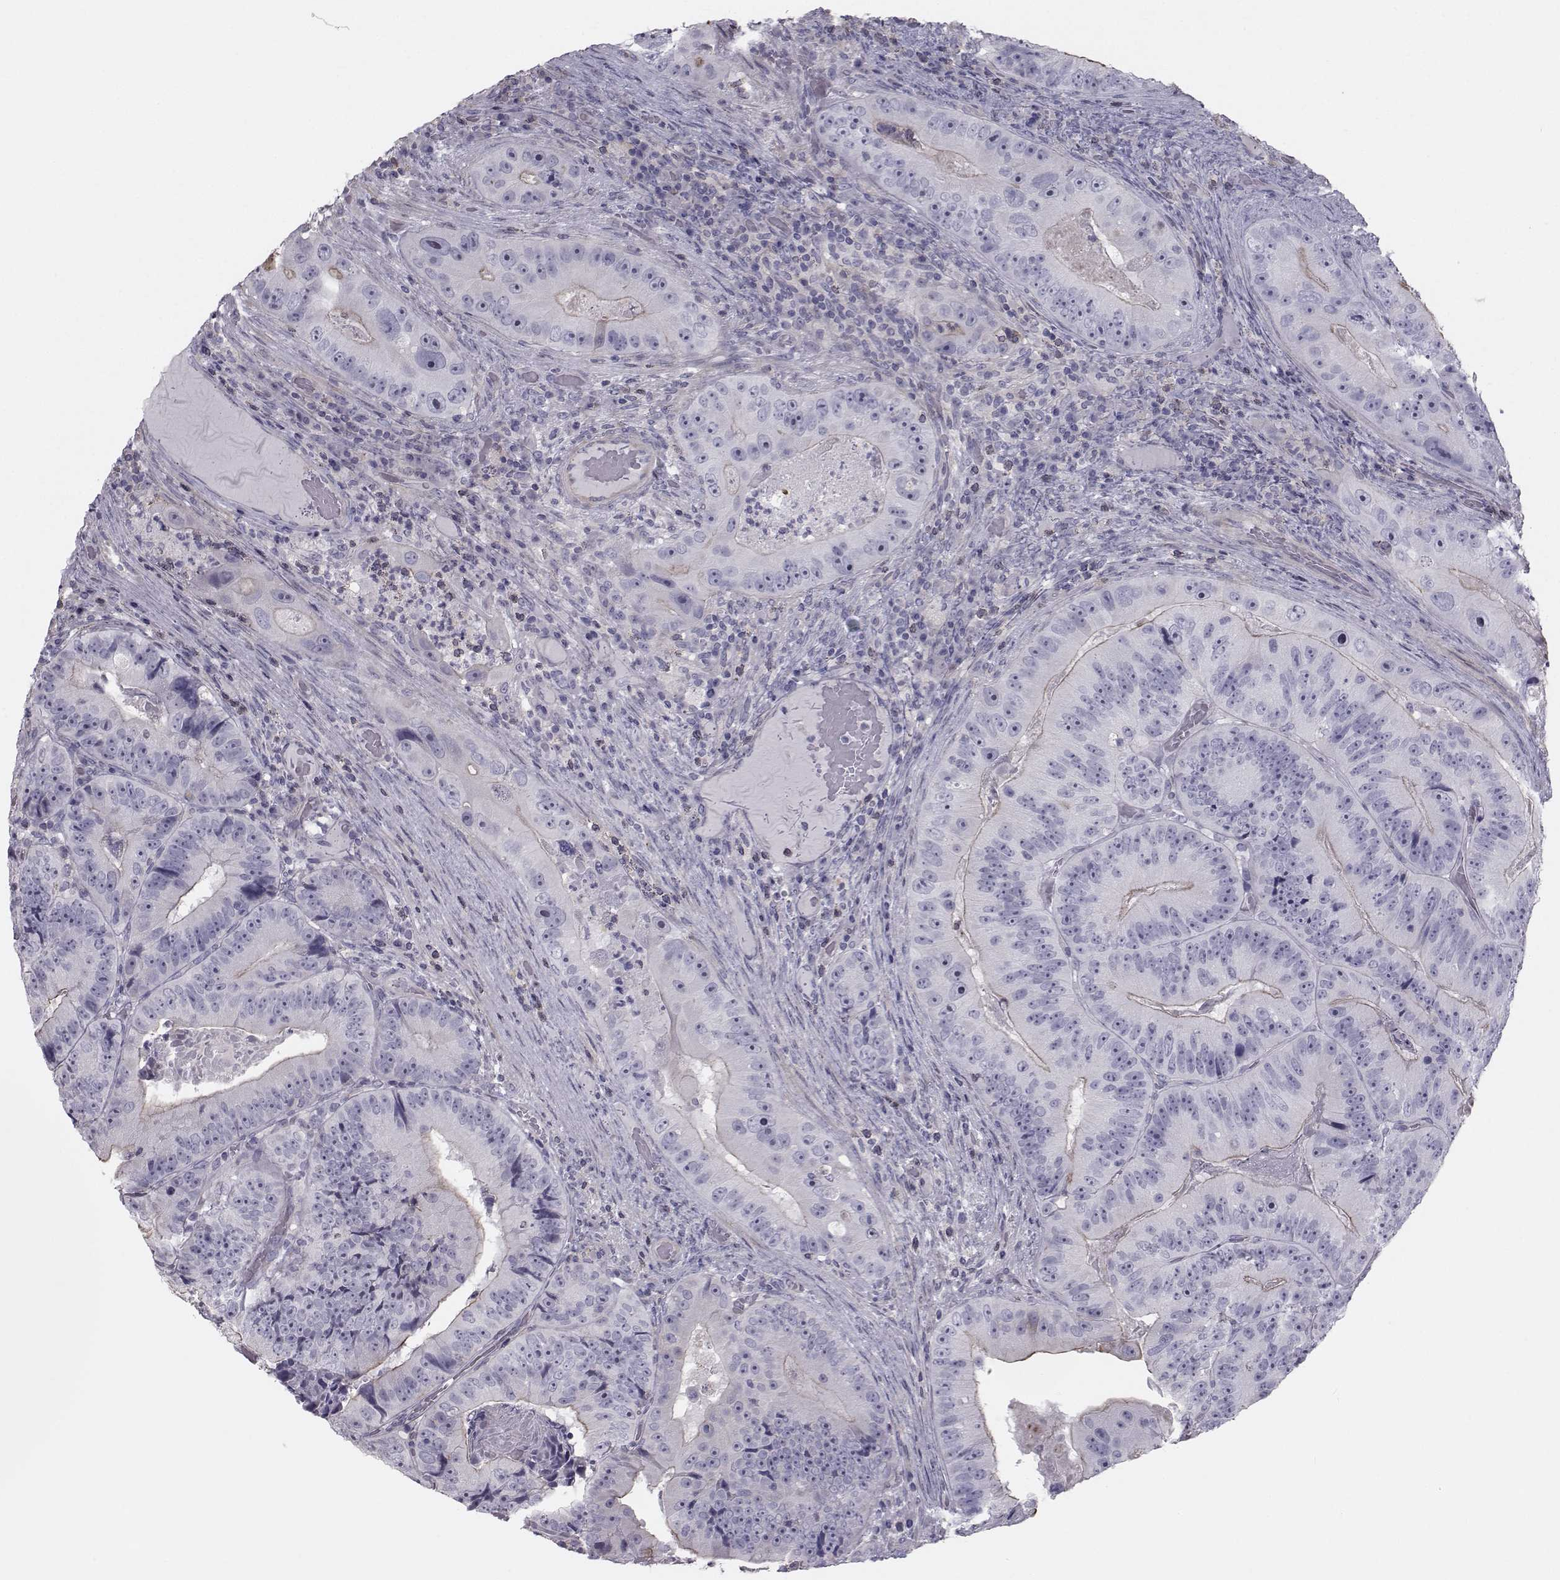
{"staining": {"intensity": "negative", "quantity": "none", "location": "none"}, "tissue": "colorectal cancer", "cell_type": "Tumor cells", "image_type": "cancer", "snomed": [{"axis": "morphology", "description": "Adenocarcinoma, NOS"}, {"axis": "topography", "description": "Colon"}], "caption": "IHC photomicrograph of neoplastic tissue: human colorectal adenocarcinoma stained with DAB shows no significant protein expression in tumor cells.", "gene": "GARIN3", "patient": {"sex": "female", "age": 86}}